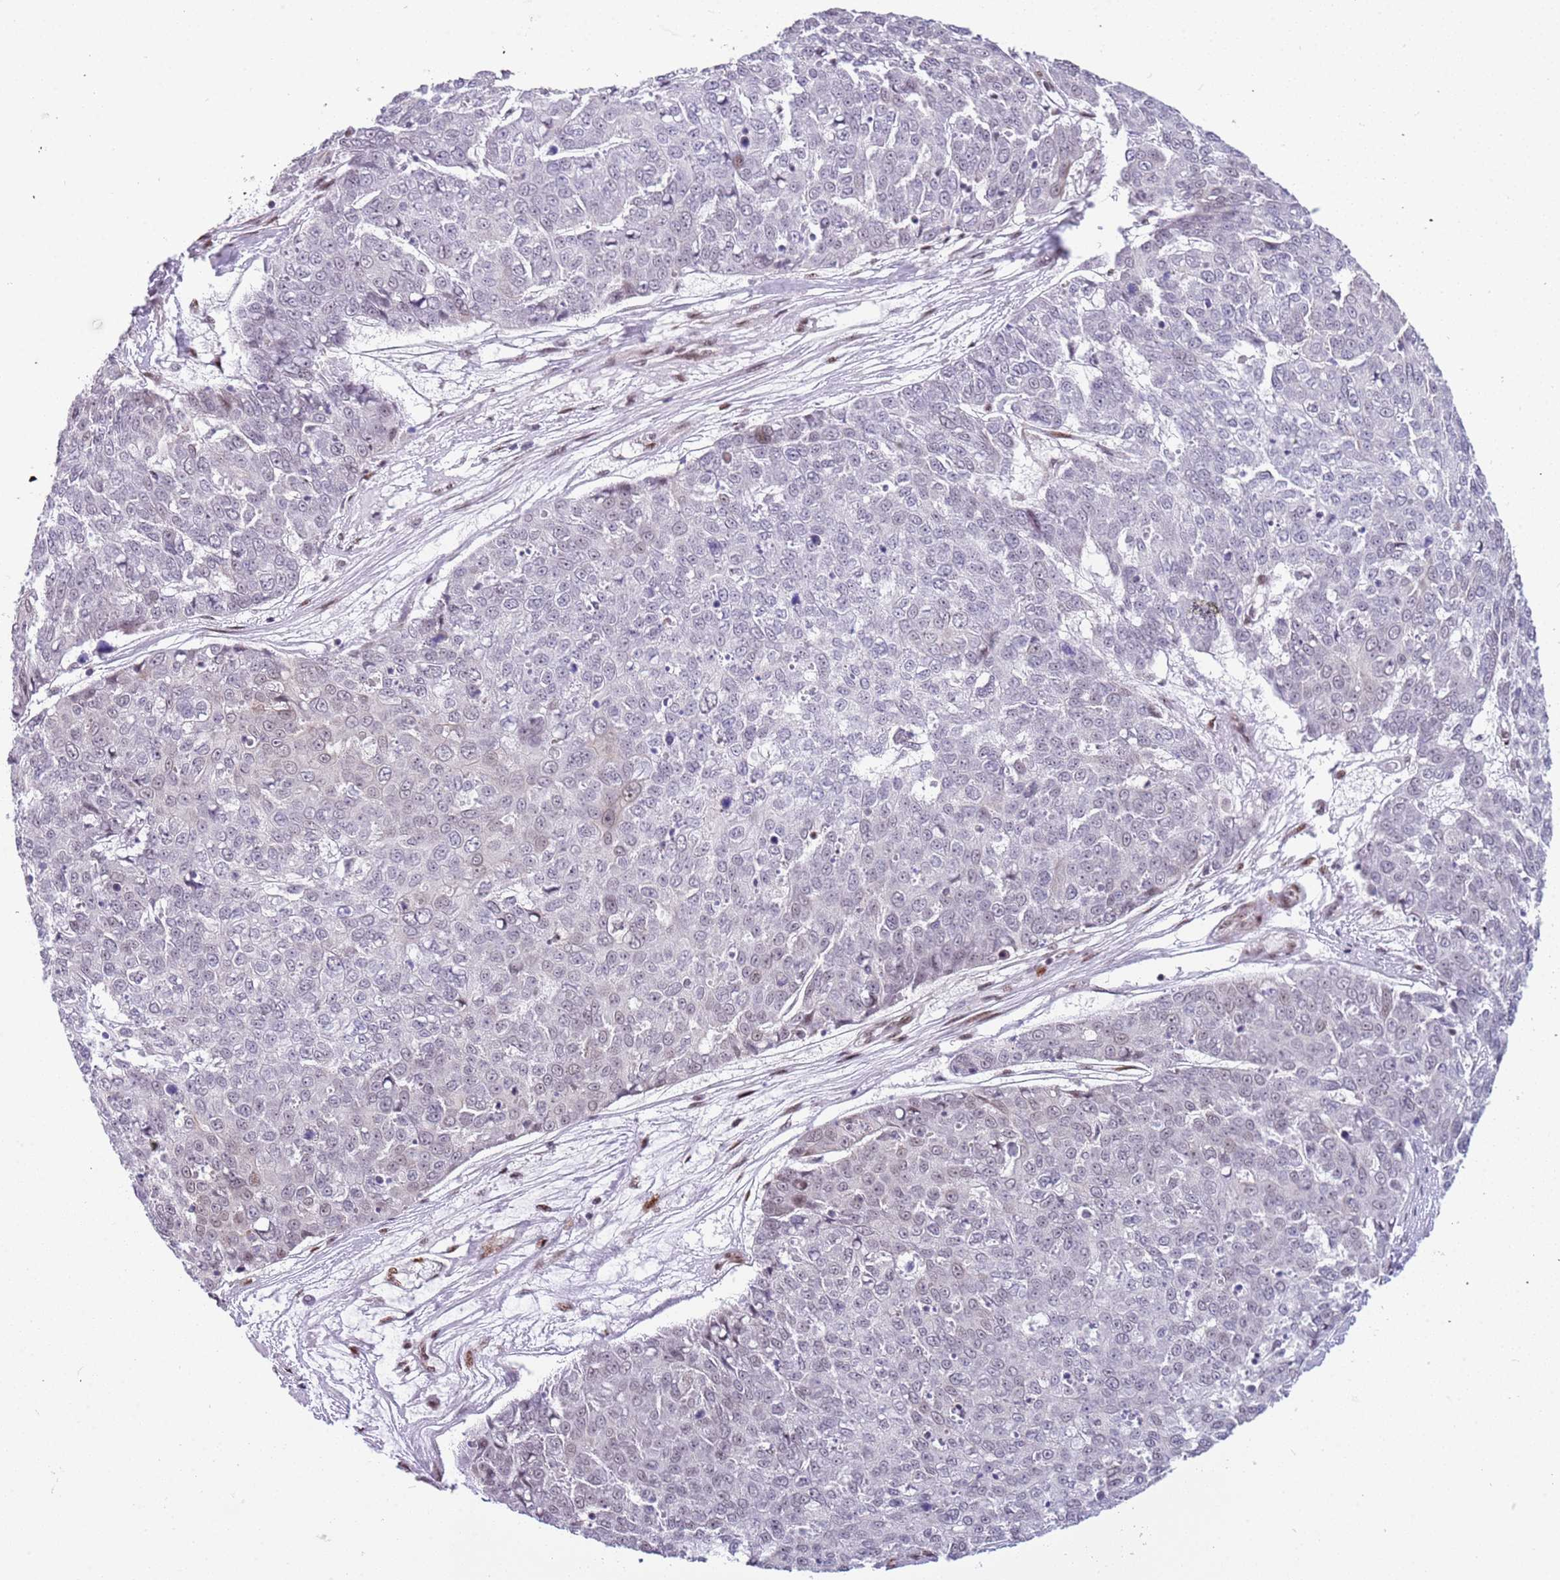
{"staining": {"intensity": "negative", "quantity": "none", "location": "none"}, "tissue": "skin cancer", "cell_type": "Tumor cells", "image_type": "cancer", "snomed": [{"axis": "morphology", "description": "Squamous cell carcinoma, NOS"}, {"axis": "topography", "description": "Skin"}], "caption": "Tumor cells show no significant expression in skin squamous cell carcinoma. Nuclei are stained in blue.", "gene": "LRMDA", "patient": {"sex": "male", "age": 71}}